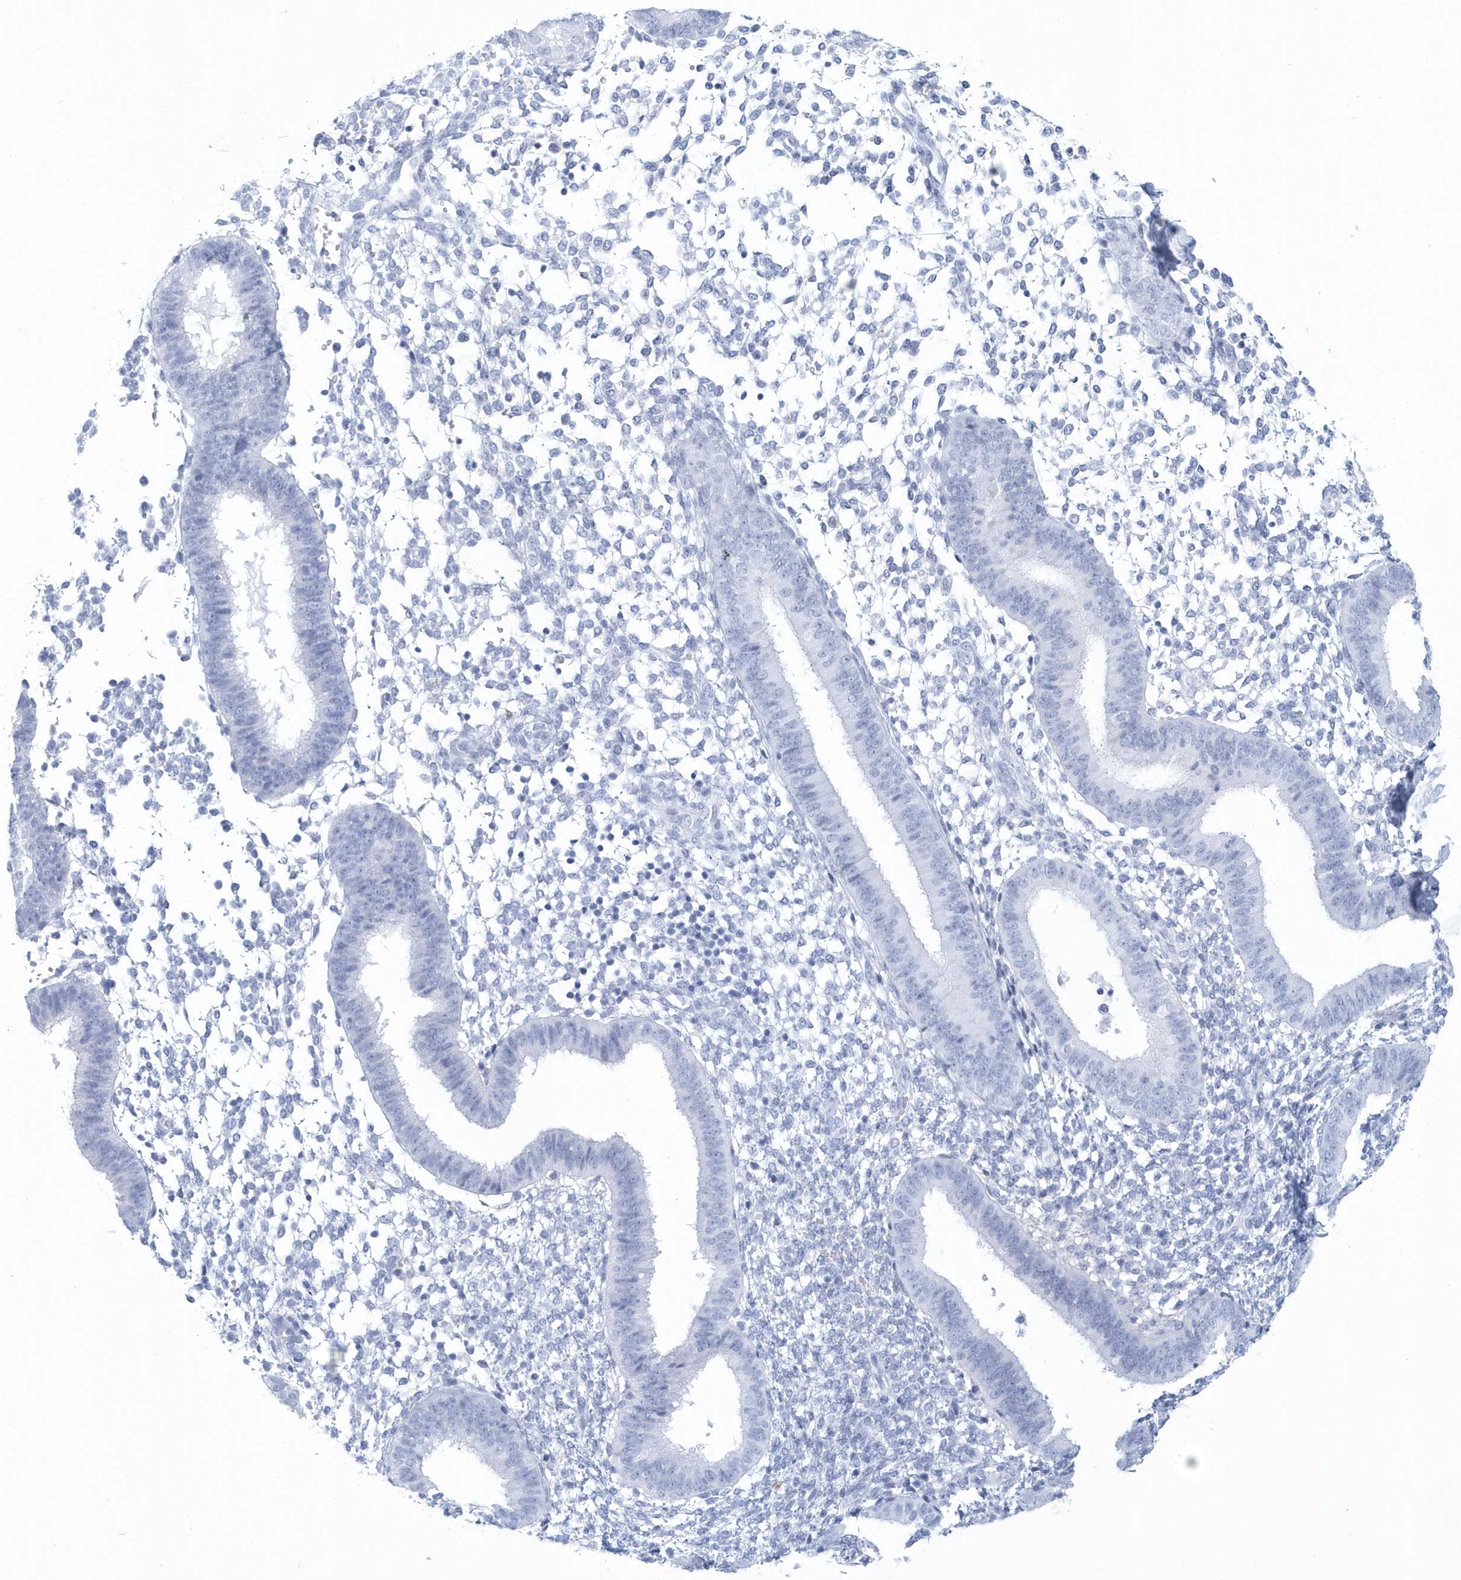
{"staining": {"intensity": "negative", "quantity": "none", "location": "none"}, "tissue": "endometrium", "cell_type": "Cells in endometrial stroma", "image_type": "normal", "snomed": [{"axis": "morphology", "description": "Normal tissue, NOS"}, {"axis": "topography", "description": "Uterus"}, {"axis": "topography", "description": "Endometrium"}], "caption": "Image shows no protein positivity in cells in endometrial stroma of unremarkable endometrium.", "gene": "PTPRO", "patient": {"sex": "female", "age": 48}}